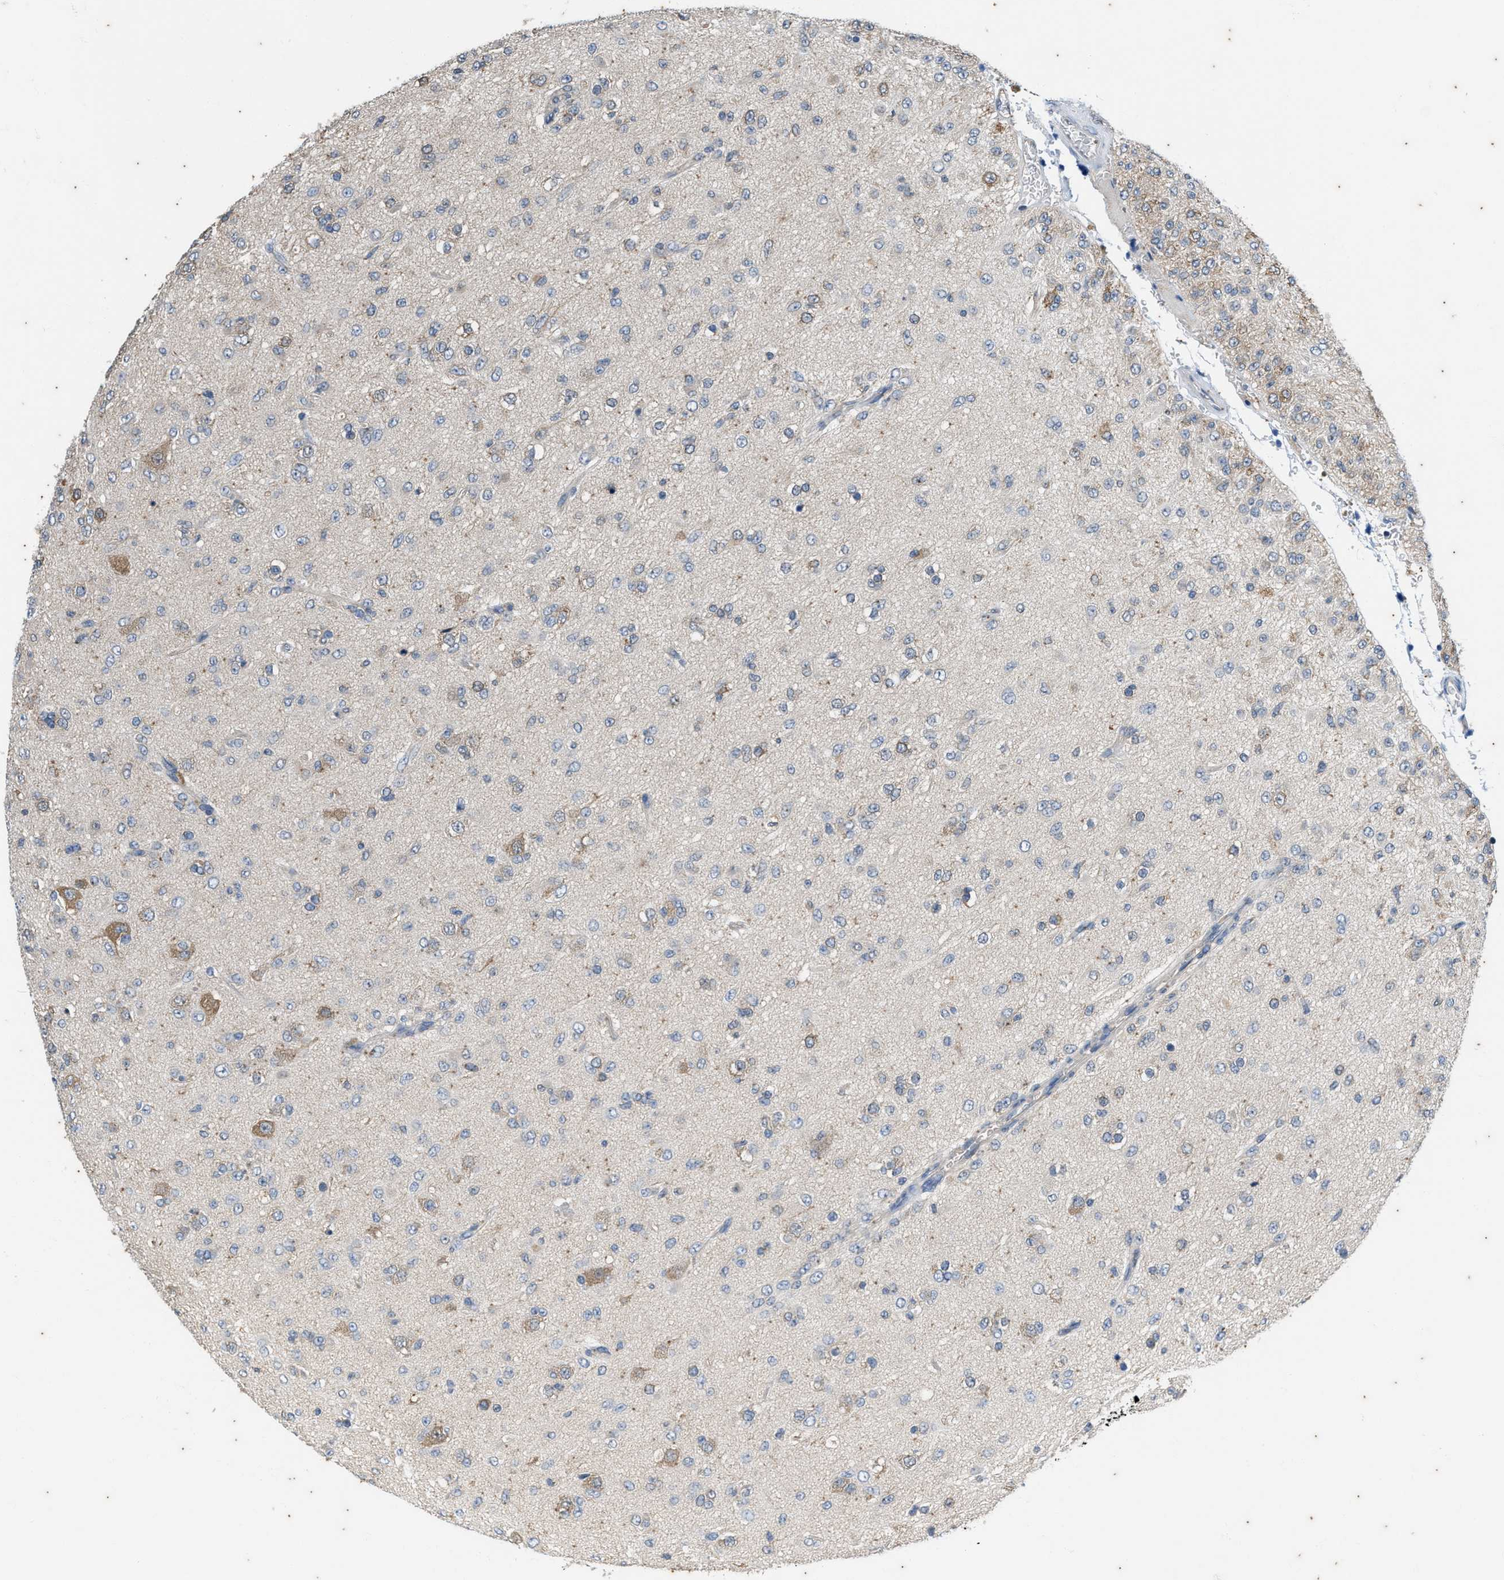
{"staining": {"intensity": "negative", "quantity": "none", "location": "none"}, "tissue": "glioma", "cell_type": "Tumor cells", "image_type": "cancer", "snomed": [{"axis": "morphology", "description": "Glioma, malignant, Low grade"}, {"axis": "topography", "description": "Brain"}], "caption": "Immunohistochemistry of malignant glioma (low-grade) displays no expression in tumor cells. (Brightfield microscopy of DAB immunohistochemistry at high magnification).", "gene": "COX19", "patient": {"sex": "male", "age": 65}}